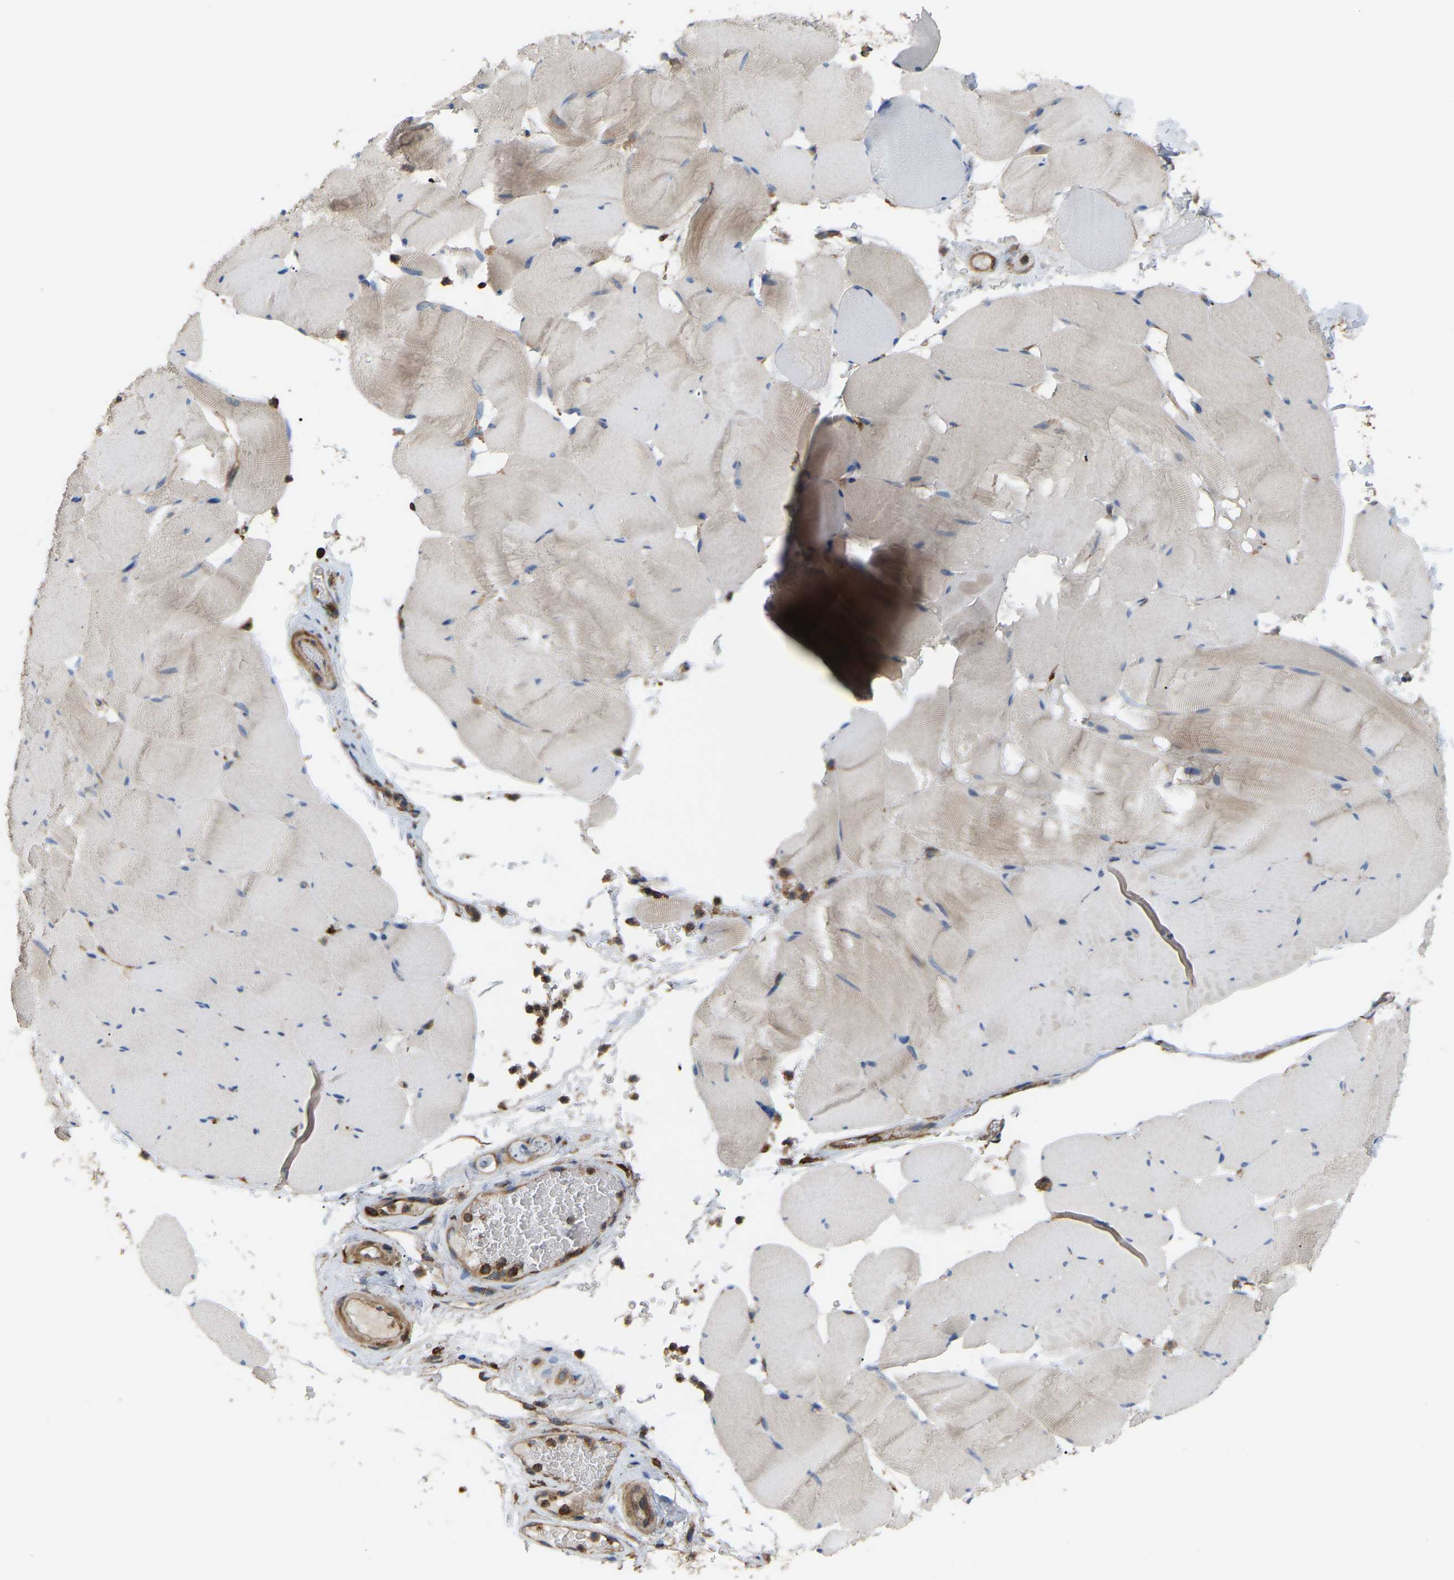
{"staining": {"intensity": "weak", "quantity": "<25%", "location": "cytoplasmic/membranous"}, "tissue": "skeletal muscle", "cell_type": "Myocytes", "image_type": "normal", "snomed": [{"axis": "morphology", "description": "Normal tissue, NOS"}, {"axis": "topography", "description": "Skeletal muscle"}], "caption": "Immunohistochemistry photomicrograph of benign skeletal muscle stained for a protein (brown), which shows no expression in myocytes. Nuclei are stained in blue.", "gene": "PICALM", "patient": {"sex": "male", "age": 62}}